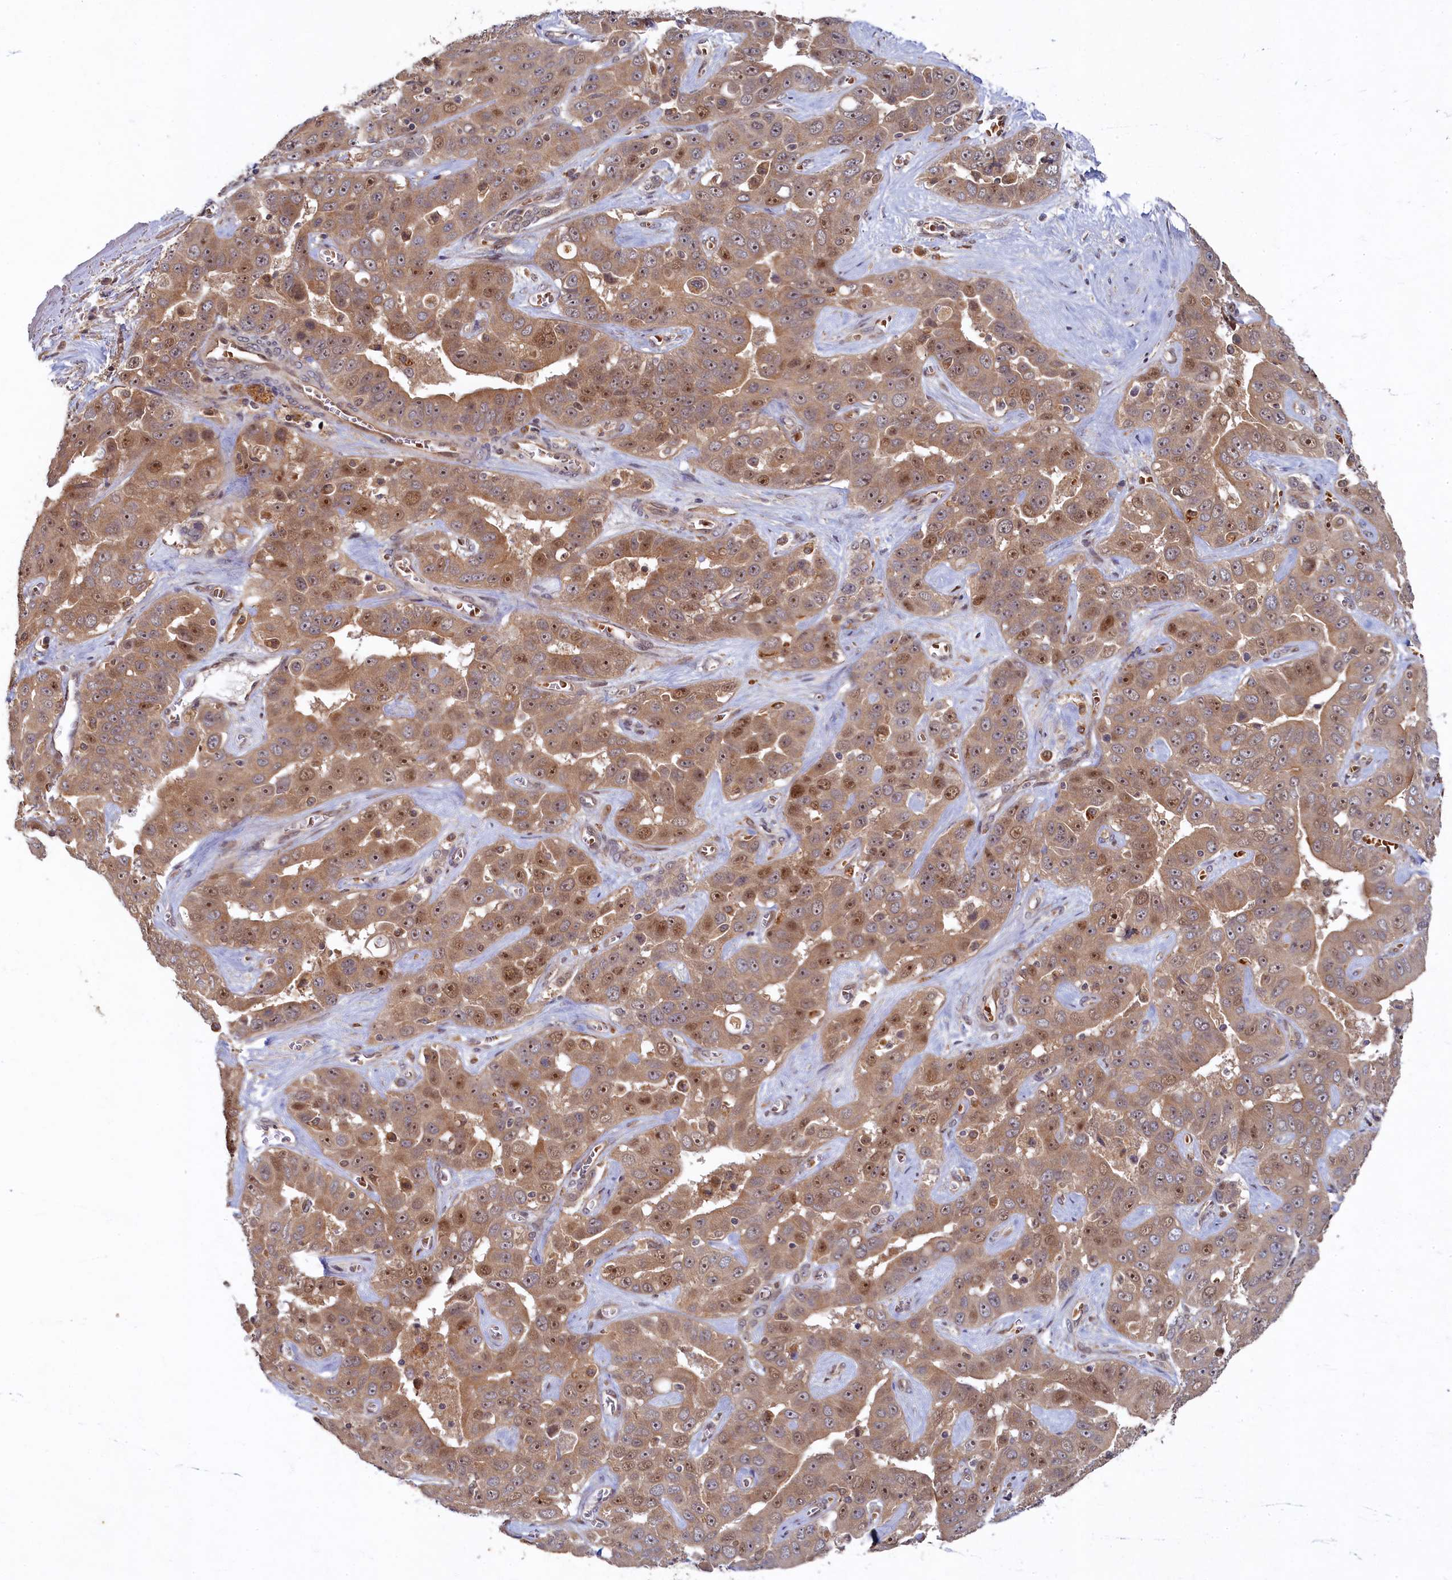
{"staining": {"intensity": "moderate", "quantity": ">75%", "location": "cytoplasmic/membranous,nuclear"}, "tissue": "liver cancer", "cell_type": "Tumor cells", "image_type": "cancer", "snomed": [{"axis": "morphology", "description": "Cholangiocarcinoma"}, {"axis": "topography", "description": "Liver"}], "caption": "Immunohistochemistry staining of liver cancer, which demonstrates medium levels of moderate cytoplasmic/membranous and nuclear positivity in about >75% of tumor cells indicating moderate cytoplasmic/membranous and nuclear protein positivity. The staining was performed using DAB (brown) for protein detection and nuclei were counterstained in hematoxylin (blue).", "gene": "CEP20", "patient": {"sex": "female", "age": 52}}